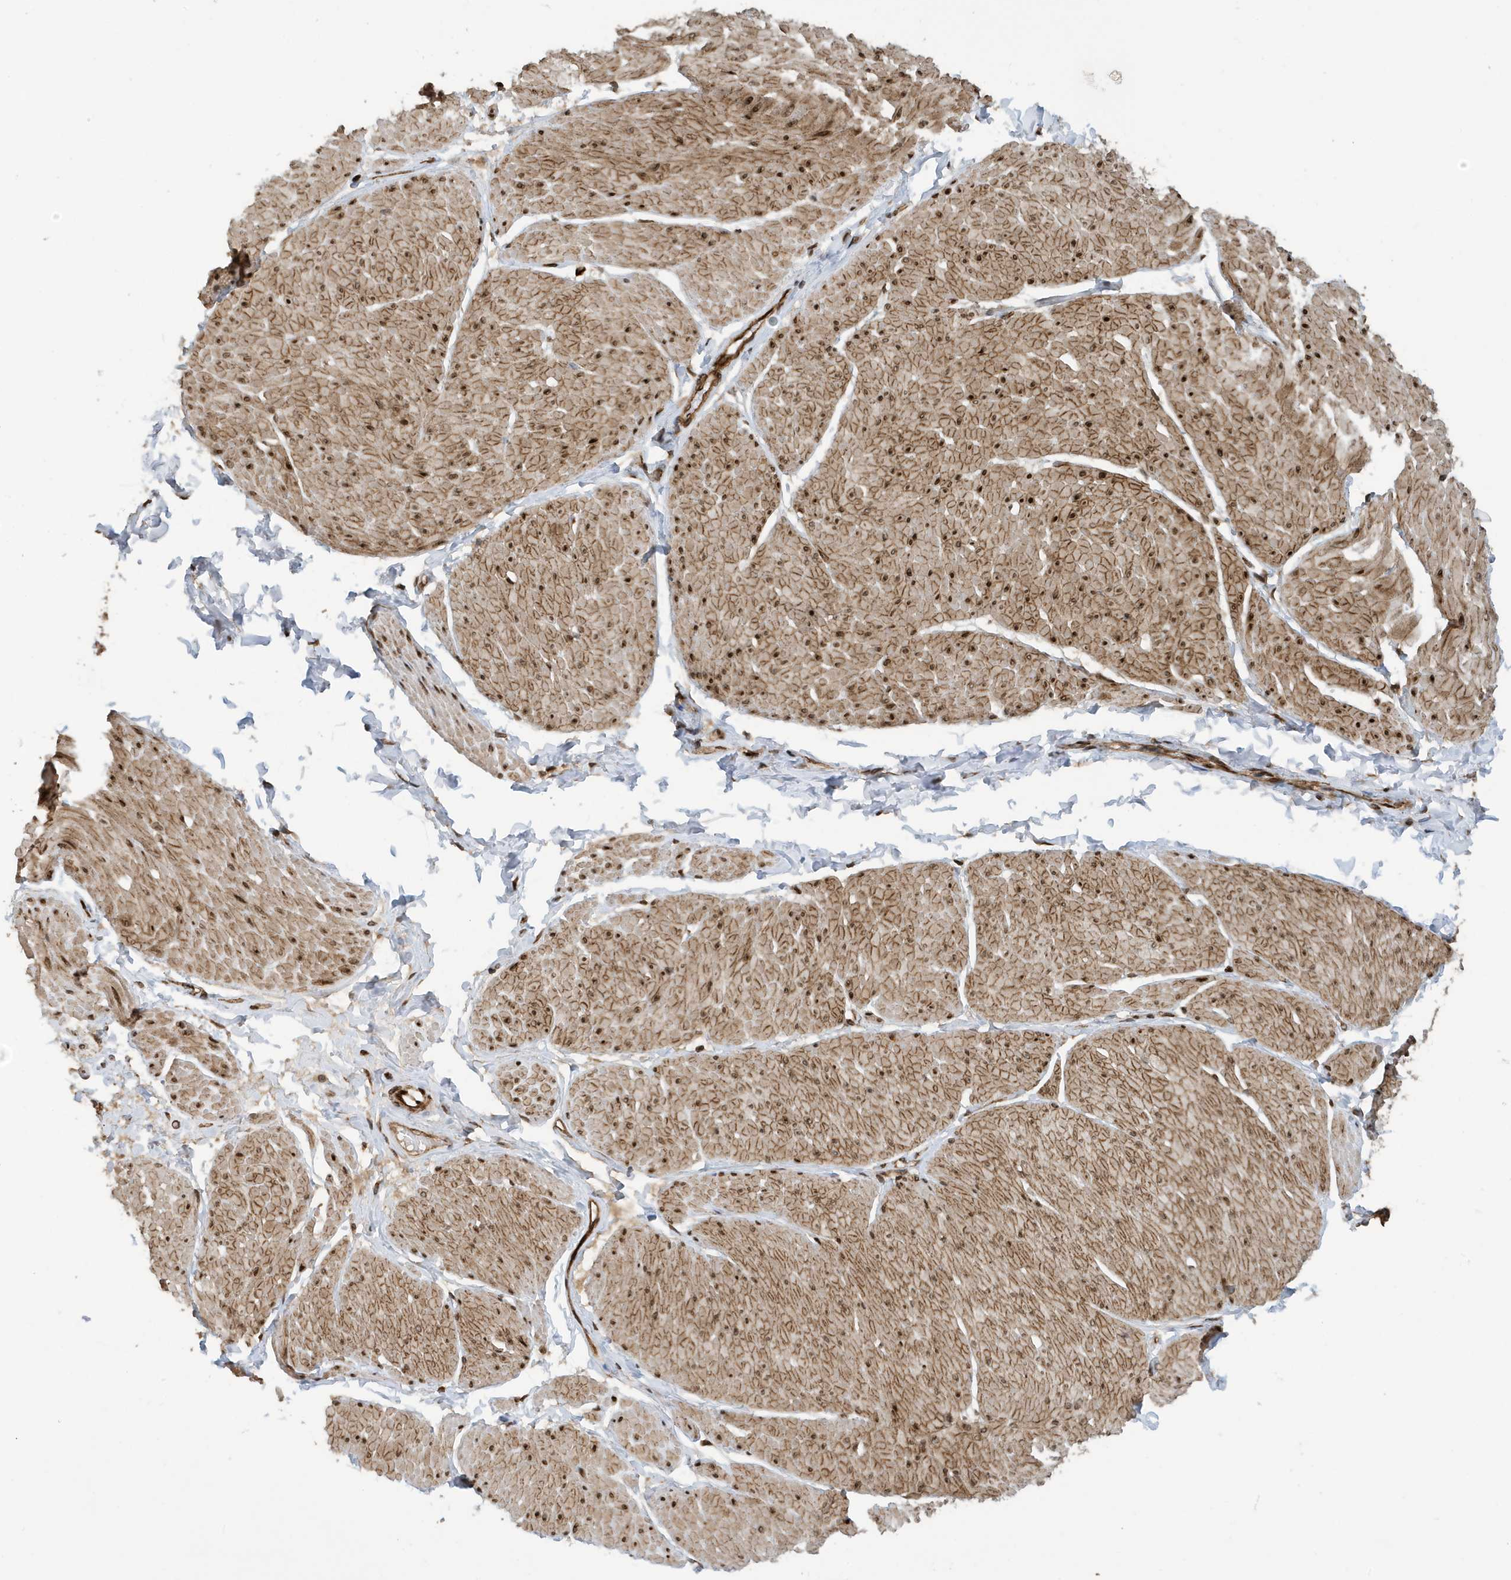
{"staining": {"intensity": "moderate", "quantity": ">75%", "location": "cytoplasmic/membranous,nuclear"}, "tissue": "smooth muscle", "cell_type": "Smooth muscle cells", "image_type": "normal", "snomed": [{"axis": "morphology", "description": "Urothelial carcinoma, High grade"}, {"axis": "topography", "description": "Urinary bladder"}], "caption": "Immunohistochemical staining of unremarkable smooth muscle reveals >75% levels of moderate cytoplasmic/membranous,nuclear protein expression in approximately >75% of smooth muscle cells. (DAB (3,3'-diaminobenzidine) IHC, brown staining for protein, blue staining for nuclei).", "gene": "DUSP18", "patient": {"sex": "male", "age": 46}}